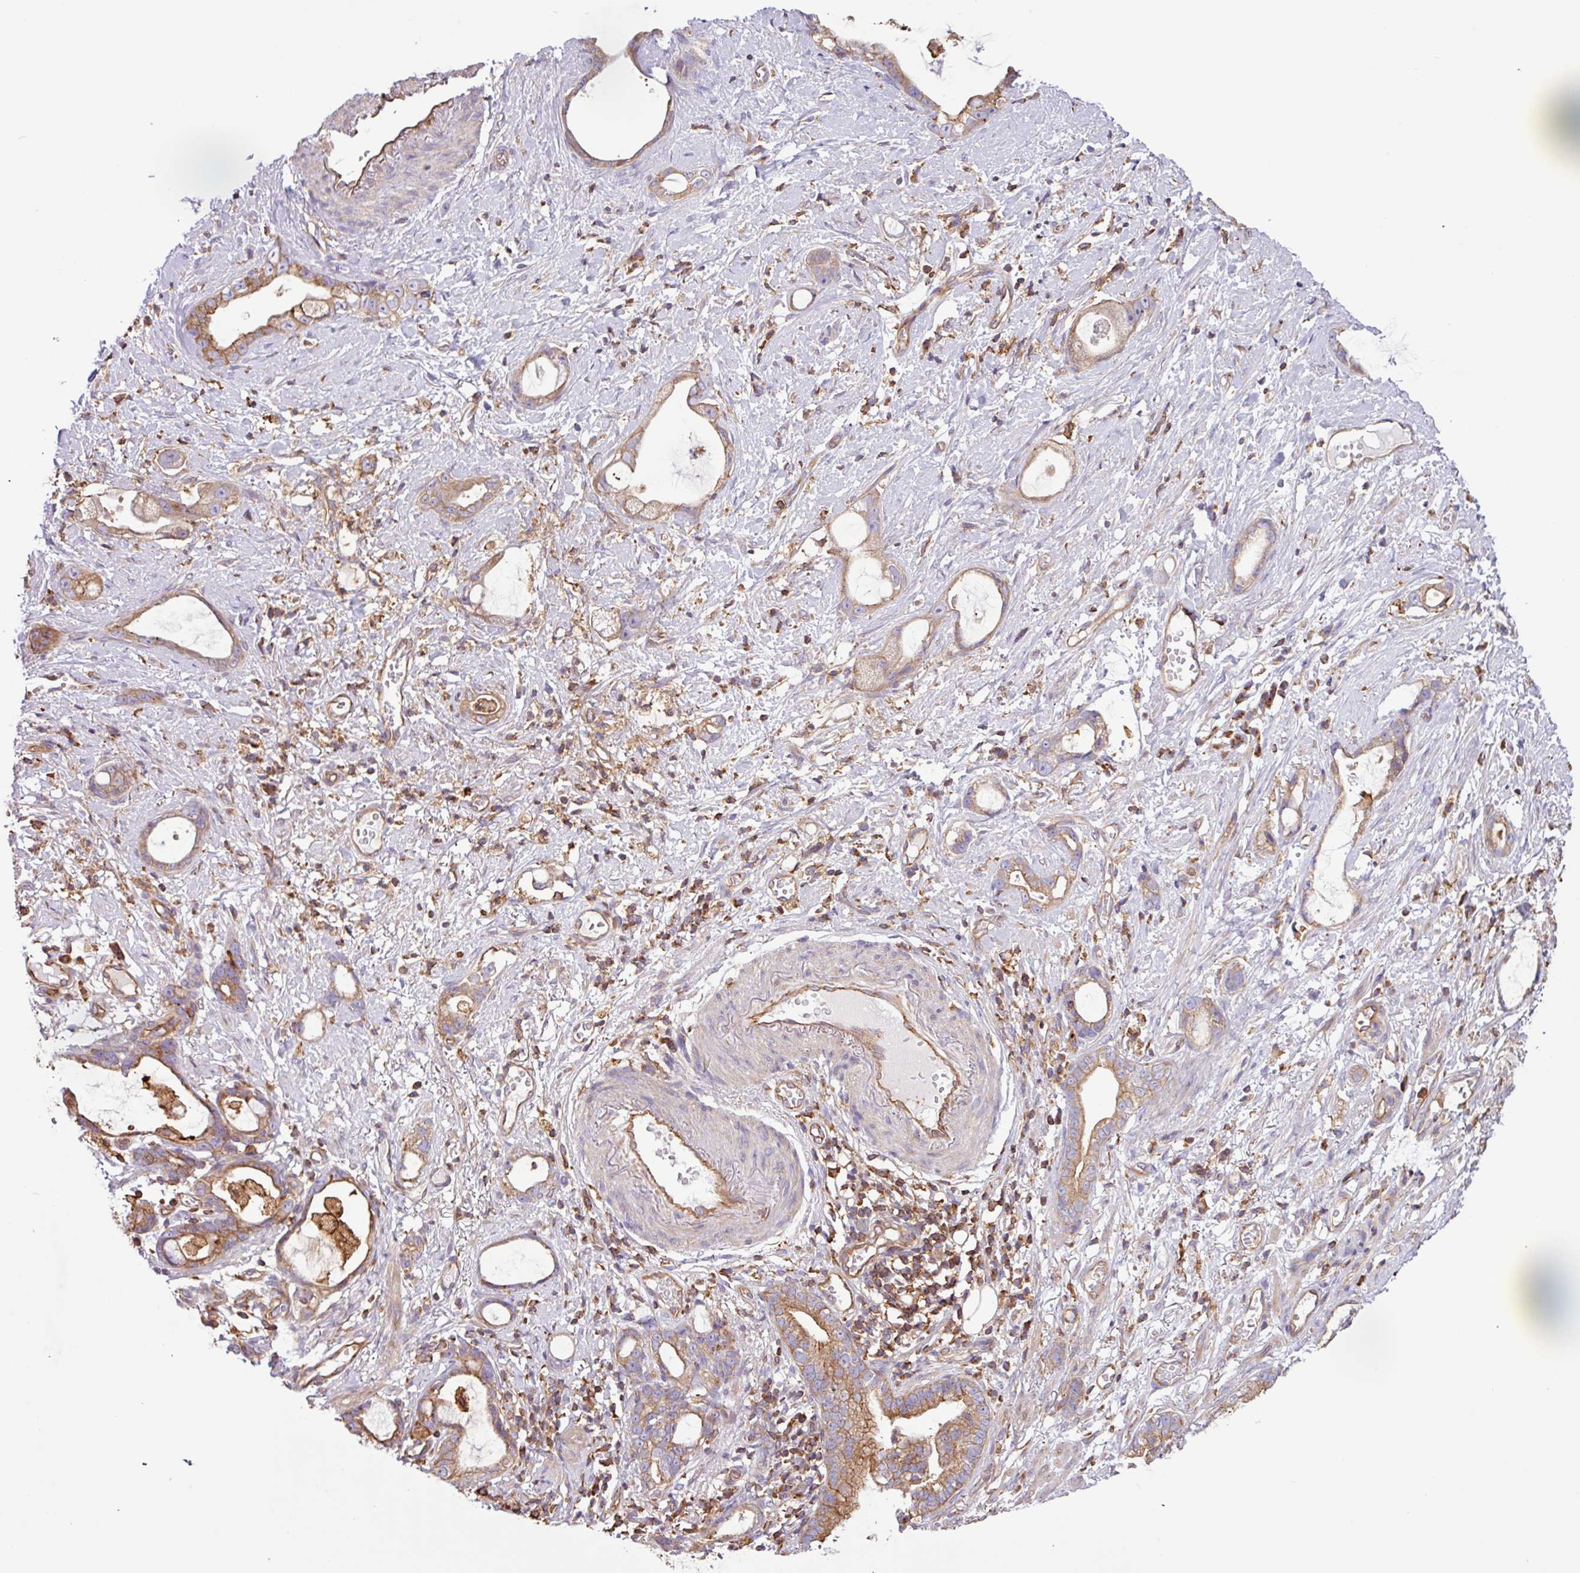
{"staining": {"intensity": "moderate", "quantity": ">75%", "location": "cytoplasmic/membranous"}, "tissue": "stomach cancer", "cell_type": "Tumor cells", "image_type": "cancer", "snomed": [{"axis": "morphology", "description": "Adenocarcinoma, NOS"}, {"axis": "topography", "description": "Stomach"}], "caption": "IHC (DAB) staining of human stomach cancer shows moderate cytoplasmic/membranous protein positivity in approximately >75% of tumor cells. The staining was performed using DAB, with brown indicating positive protein expression. Nuclei are stained blue with hematoxylin.", "gene": "ACTR3", "patient": {"sex": "male", "age": 55}}